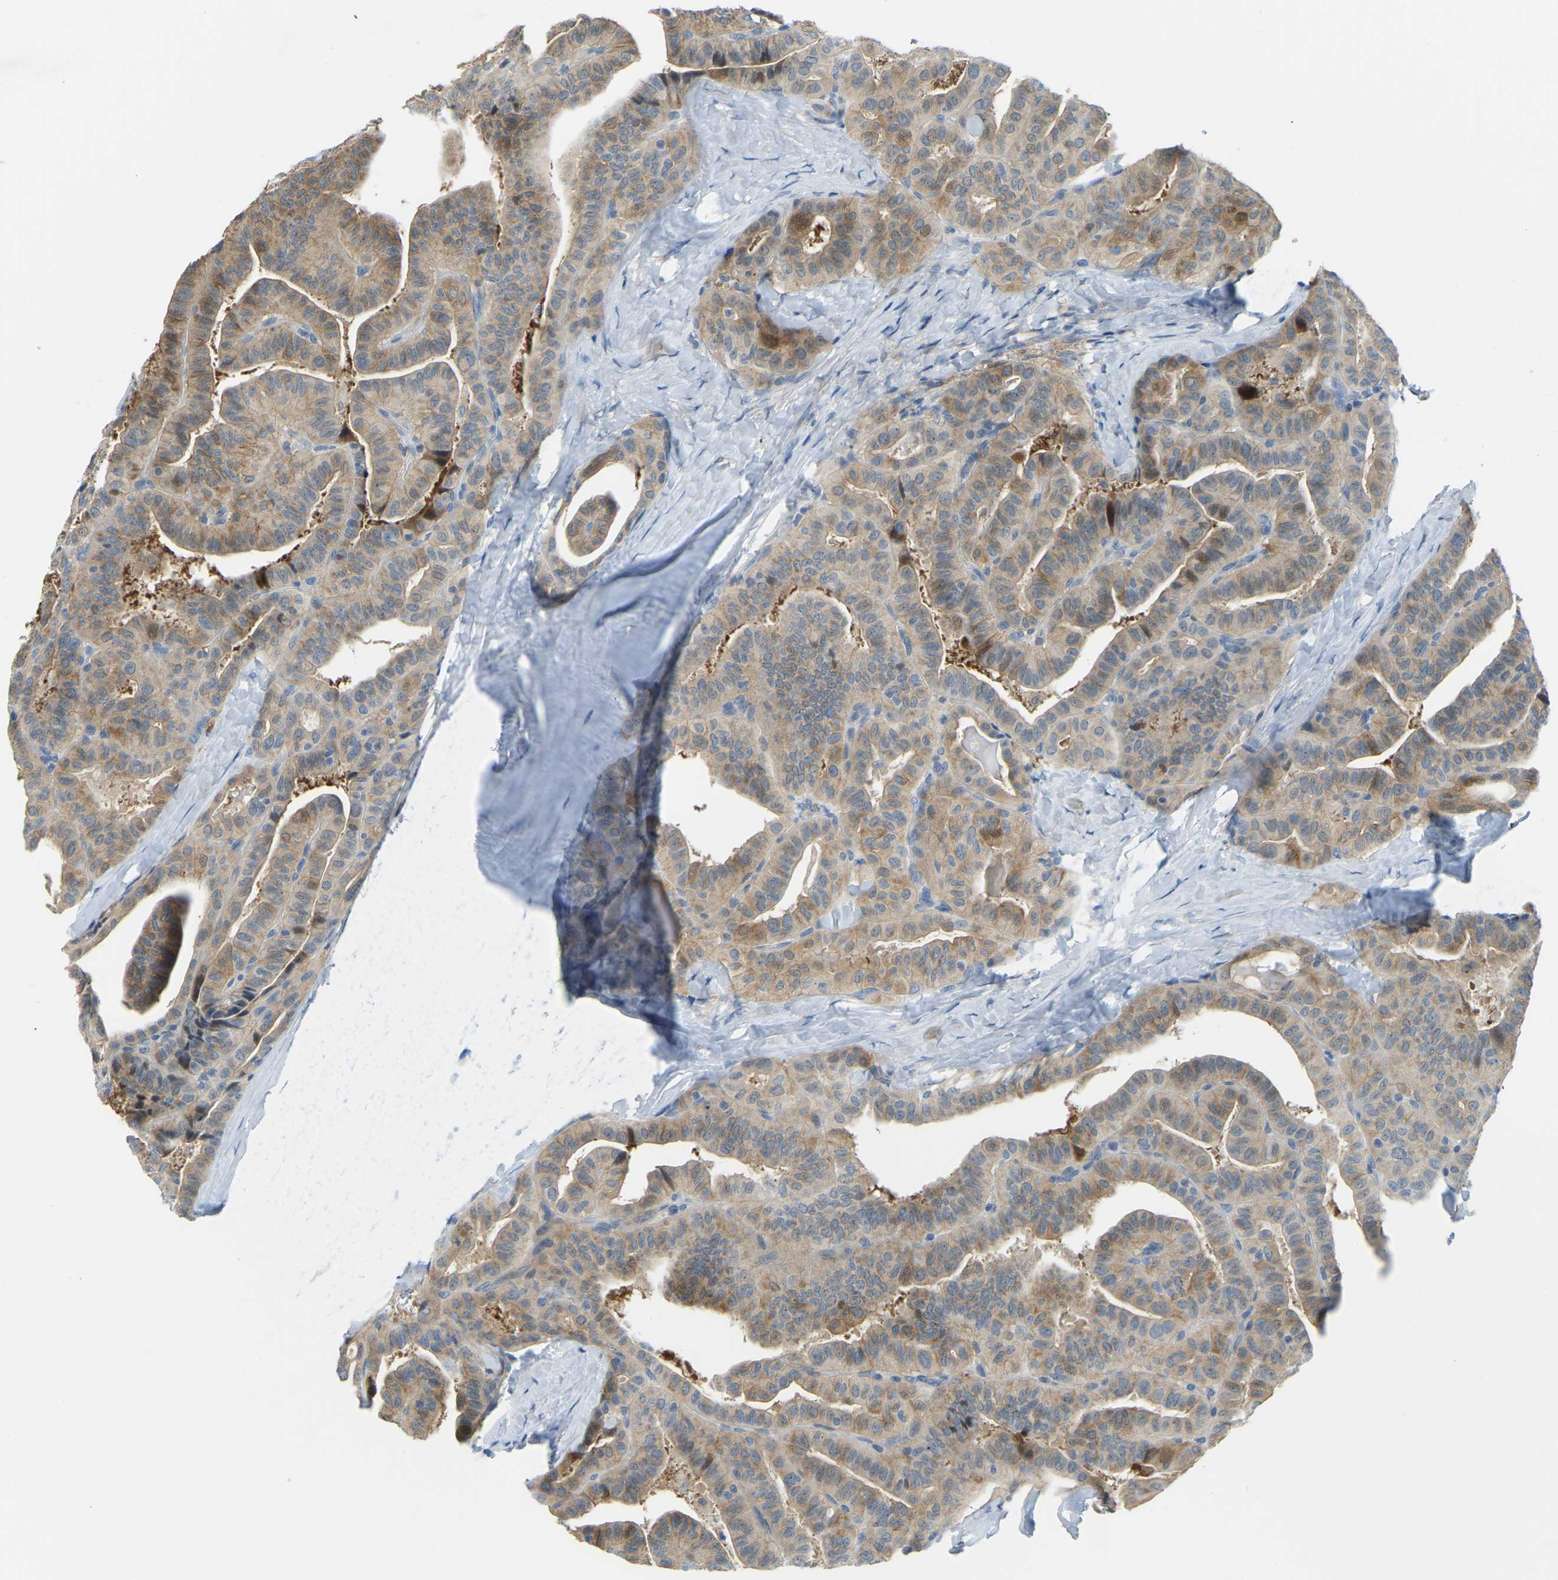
{"staining": {"intensity": "moderate", "quantity": ">75%", "location": "cytoplasmic/membranous"}, "tissue": "thyroid cancer", "cell_type": "Tumor cells", "image_type": "cancer", "snomed": [{"axis": "morphology", "description": "Papillary adenocarcinoma, NOS"}, {"axis": "topography", "description": "Thyroid gland"}], "caption": "This photomicrograph displays IHC staining of thyroid cancer, with medium moderate cytoplasmic/membranous expression in approximately >75% of tumor cells.", "gene": "NME8", "patient": {"sex": "male", "age": 77}}